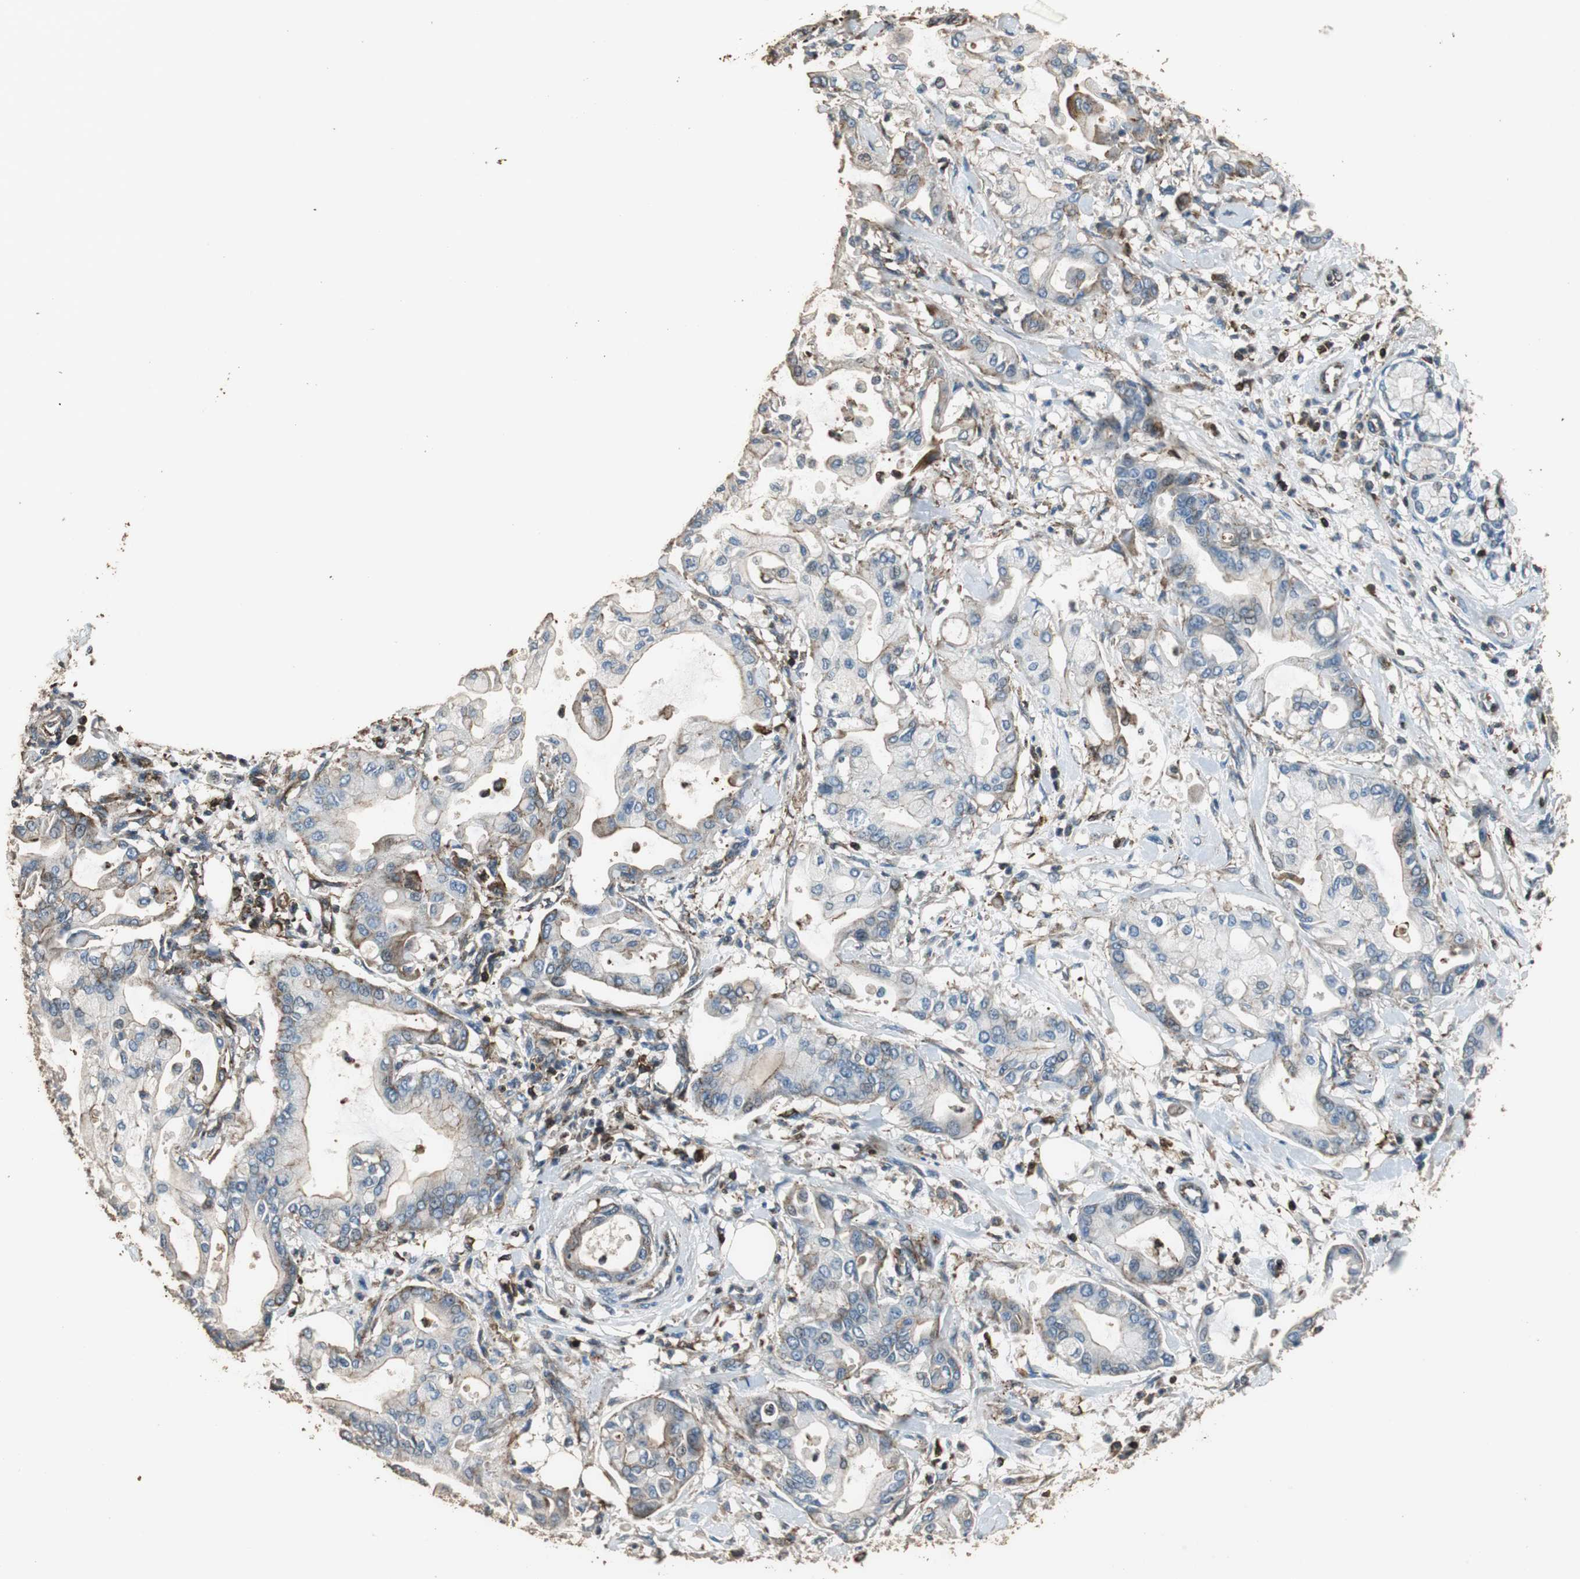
{"staining": {"intensity": "weak", "quantity": "25%-75%", "location": "cytoplasmic/membranous"}, "tissue": "pancreatic cancer", "cell_type": "Tumor cells", "image_type": "cancer", "snomed": [{"axis": "morphology", "description": "Adenocarcinoma, NOS"}, {"axis": "morphology", "description": "Adenocarcinoma, metastatic, NOS"}, {"axis": "topography", "description": "Lymph node"}, {"axis": "topography", "description": "Pancreas"}, {"axis": "topography", "description": "Duodenum"}], "caption": "Tumor cells demonstrate low levels of weak cytoplasmic/membranous positivity in about 25%-75% of cells in pancreatic cancer.", "gene": "PRKRA", "patient": {"sex": "female", "age": 64}}